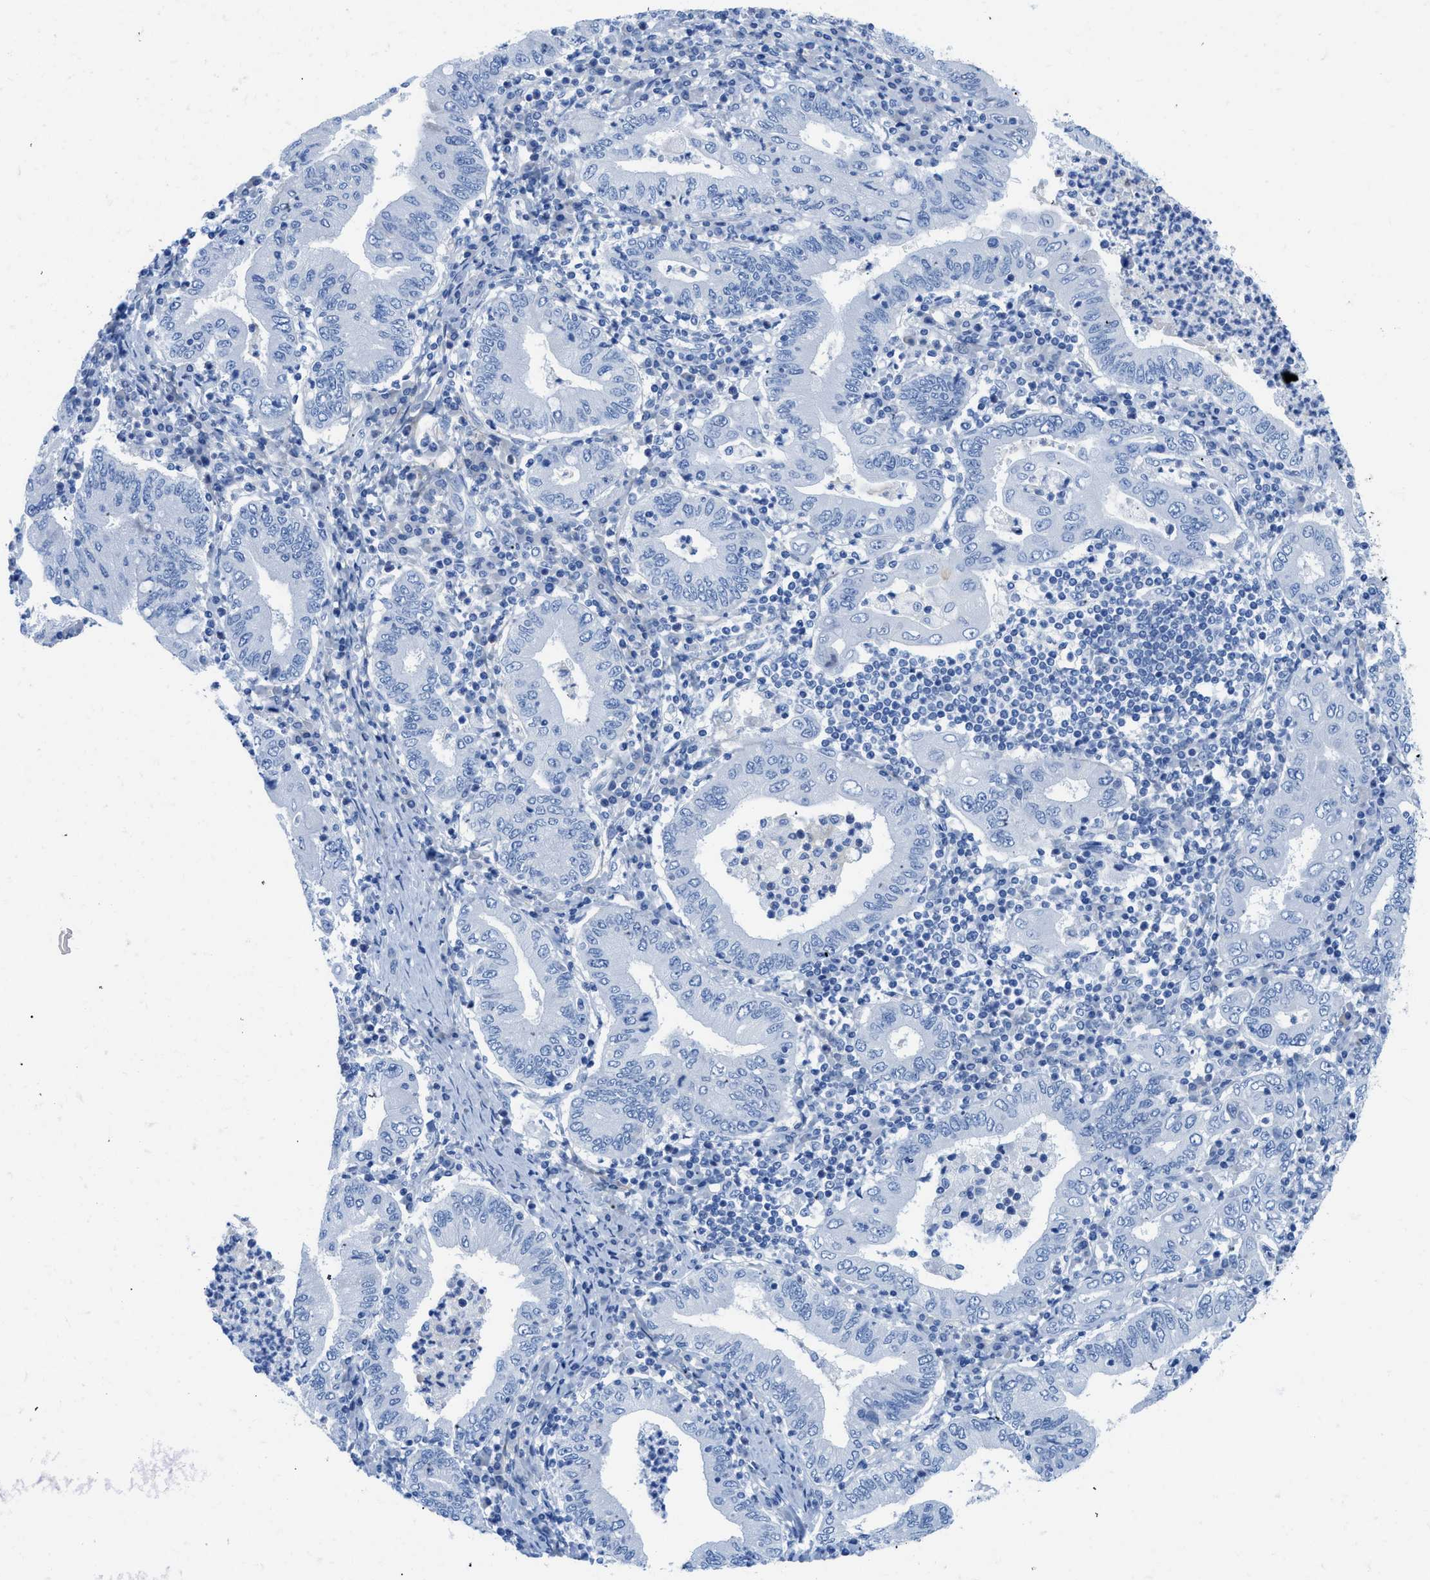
{"staining": {"intensity": "negative", "quantity": "none", "location": "none"}, "tissue": "stomach cancer", "cell_type": "Tumor cells", "image_type": "cancer", "snomed": [{"axis": "morphology", "description": "Normal tissue, NOS"}, {"axis": "morphology", "description": "Adenocarcinoma, NOS"}, {"axis": "topography", "description": "Esophagus"}, {"axis": "topography", "description": "Stomach, upper"}, {"axis": "topography", "description": "Peripheral nerve tissue"}], "caption": "Tumor cells show no significant positivity in adenocarcinoma (stomach). Nuclei are stained in blue.", "gene": "COL3A1", "patient": {"sex": "male", "age": 62}}